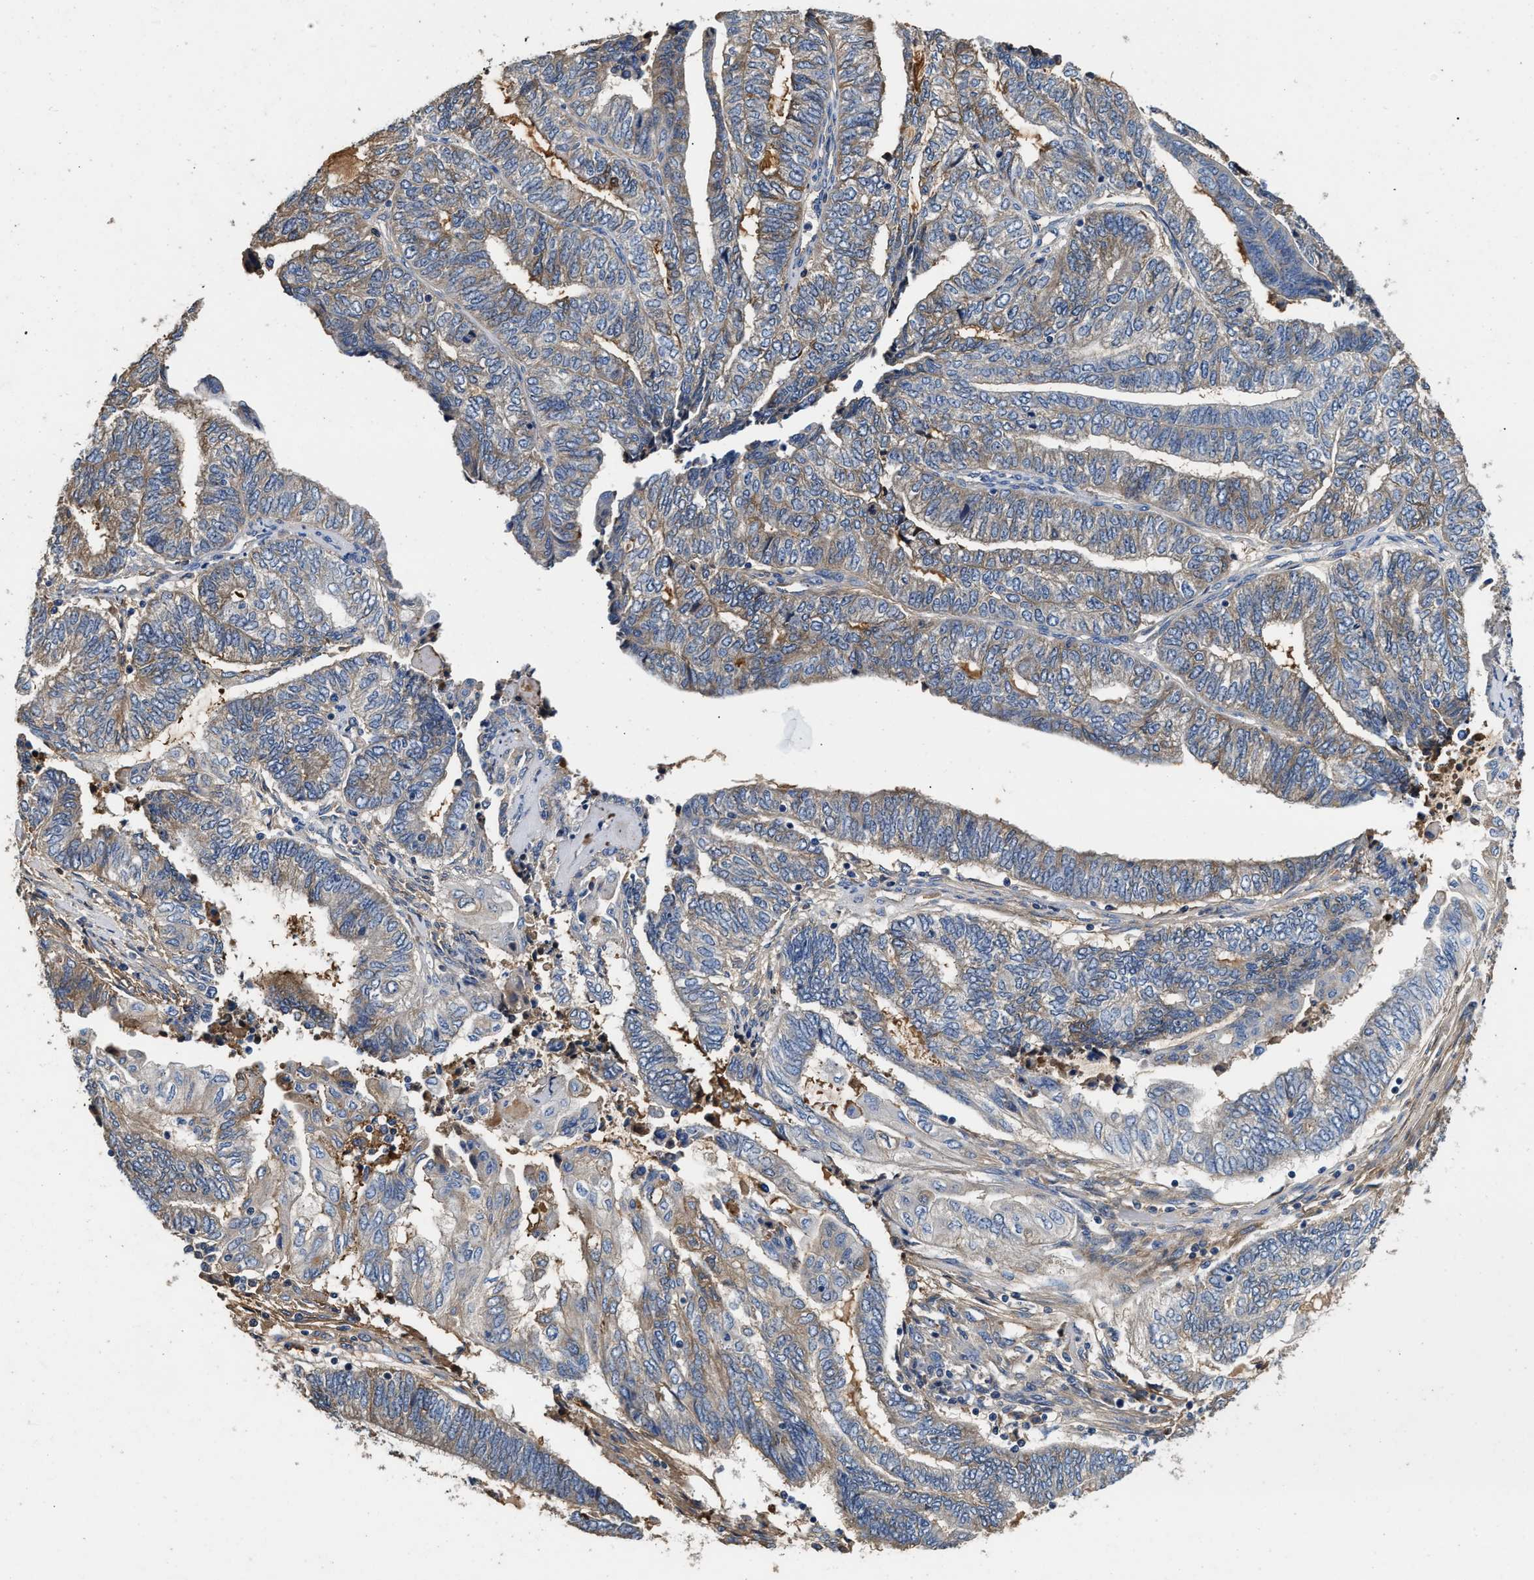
{"staining": {"intensity": "weak", "quantity": "25%-75%", "location": "cytoplasmic/membranous"}, "tissue": "endometrial cancer", "cell_type": "Tumor cells", "image_type": "cancer", "snomed": [{"axis": "morphology", "description": "Adenocarcinoma, NOS"}, {"axis": "topography", "description": "Uterus"}, {"axis": "topography", "description": "Endometrium"}], "caption": "Tumor cells exhibit weak cytoplasmic/membranous staining in approximately 25%-75% of cells in adenocarcinoma (endometrial). (Stains: DAB (3,3'-diaminobenzidine) in brown, nuclei in blue, Microscopy: brightfield microscopy at high magnification).", "gene": "C3", "patient": {"sex": "female", "age": 70}}